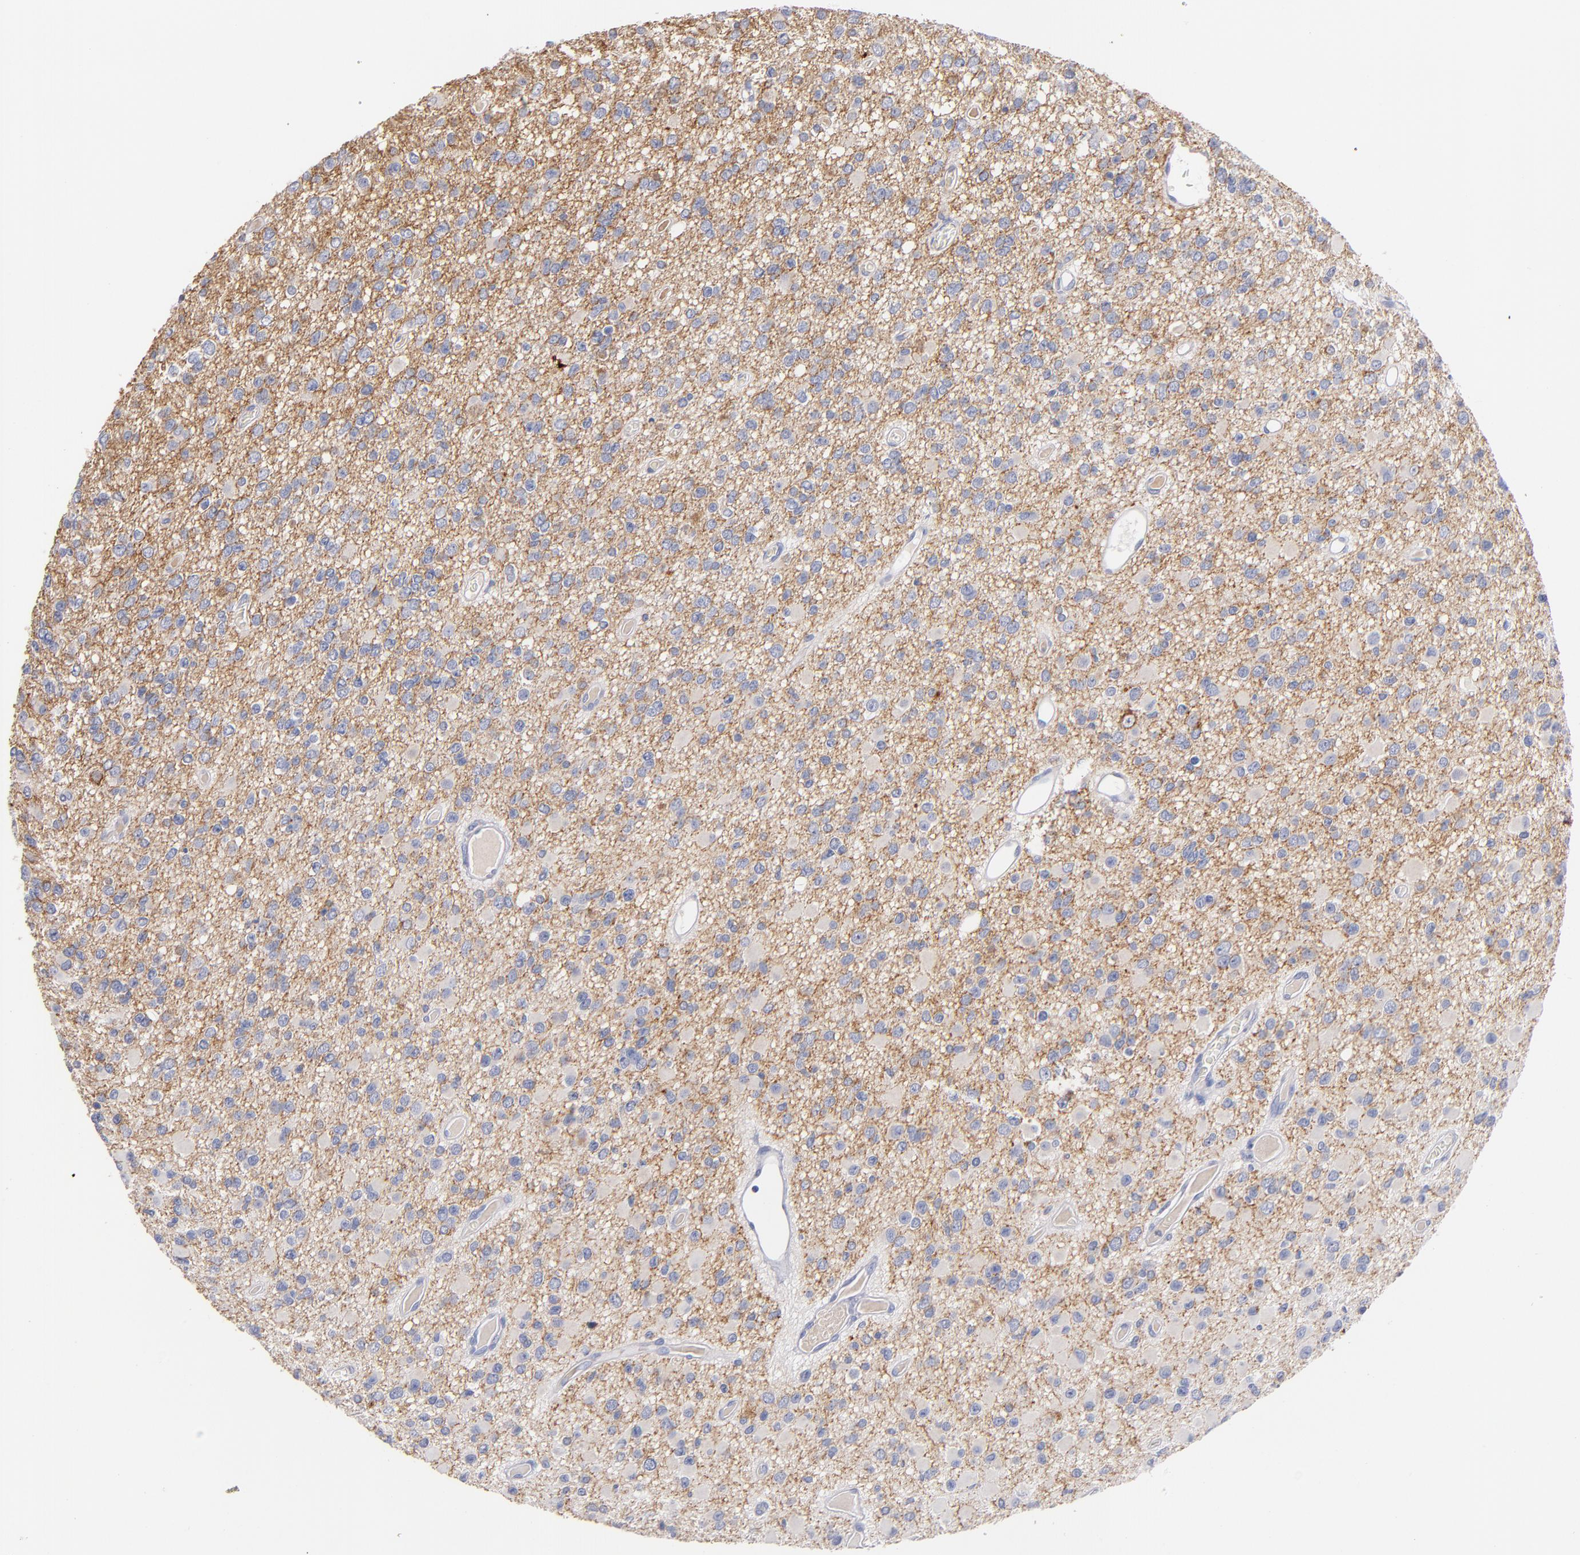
{"staining": {"intensity": "negative", "quantity": "none", "location": "none"}, "tissue": "glioma", "cell_type": "Tumor cells", "image_type": "cancer", "snomed": [{"axis": "morphology", "description": "Glioma, malignant, Low grade"}, {"axis": "topography", "description": "Brain"}], "caption": "High power microscopy image of an IHC image of glioma, revealing no significant expression in tumor cells.", "gene": "CNTNAP2", "patient": {"sex": "male", "age": 42}}